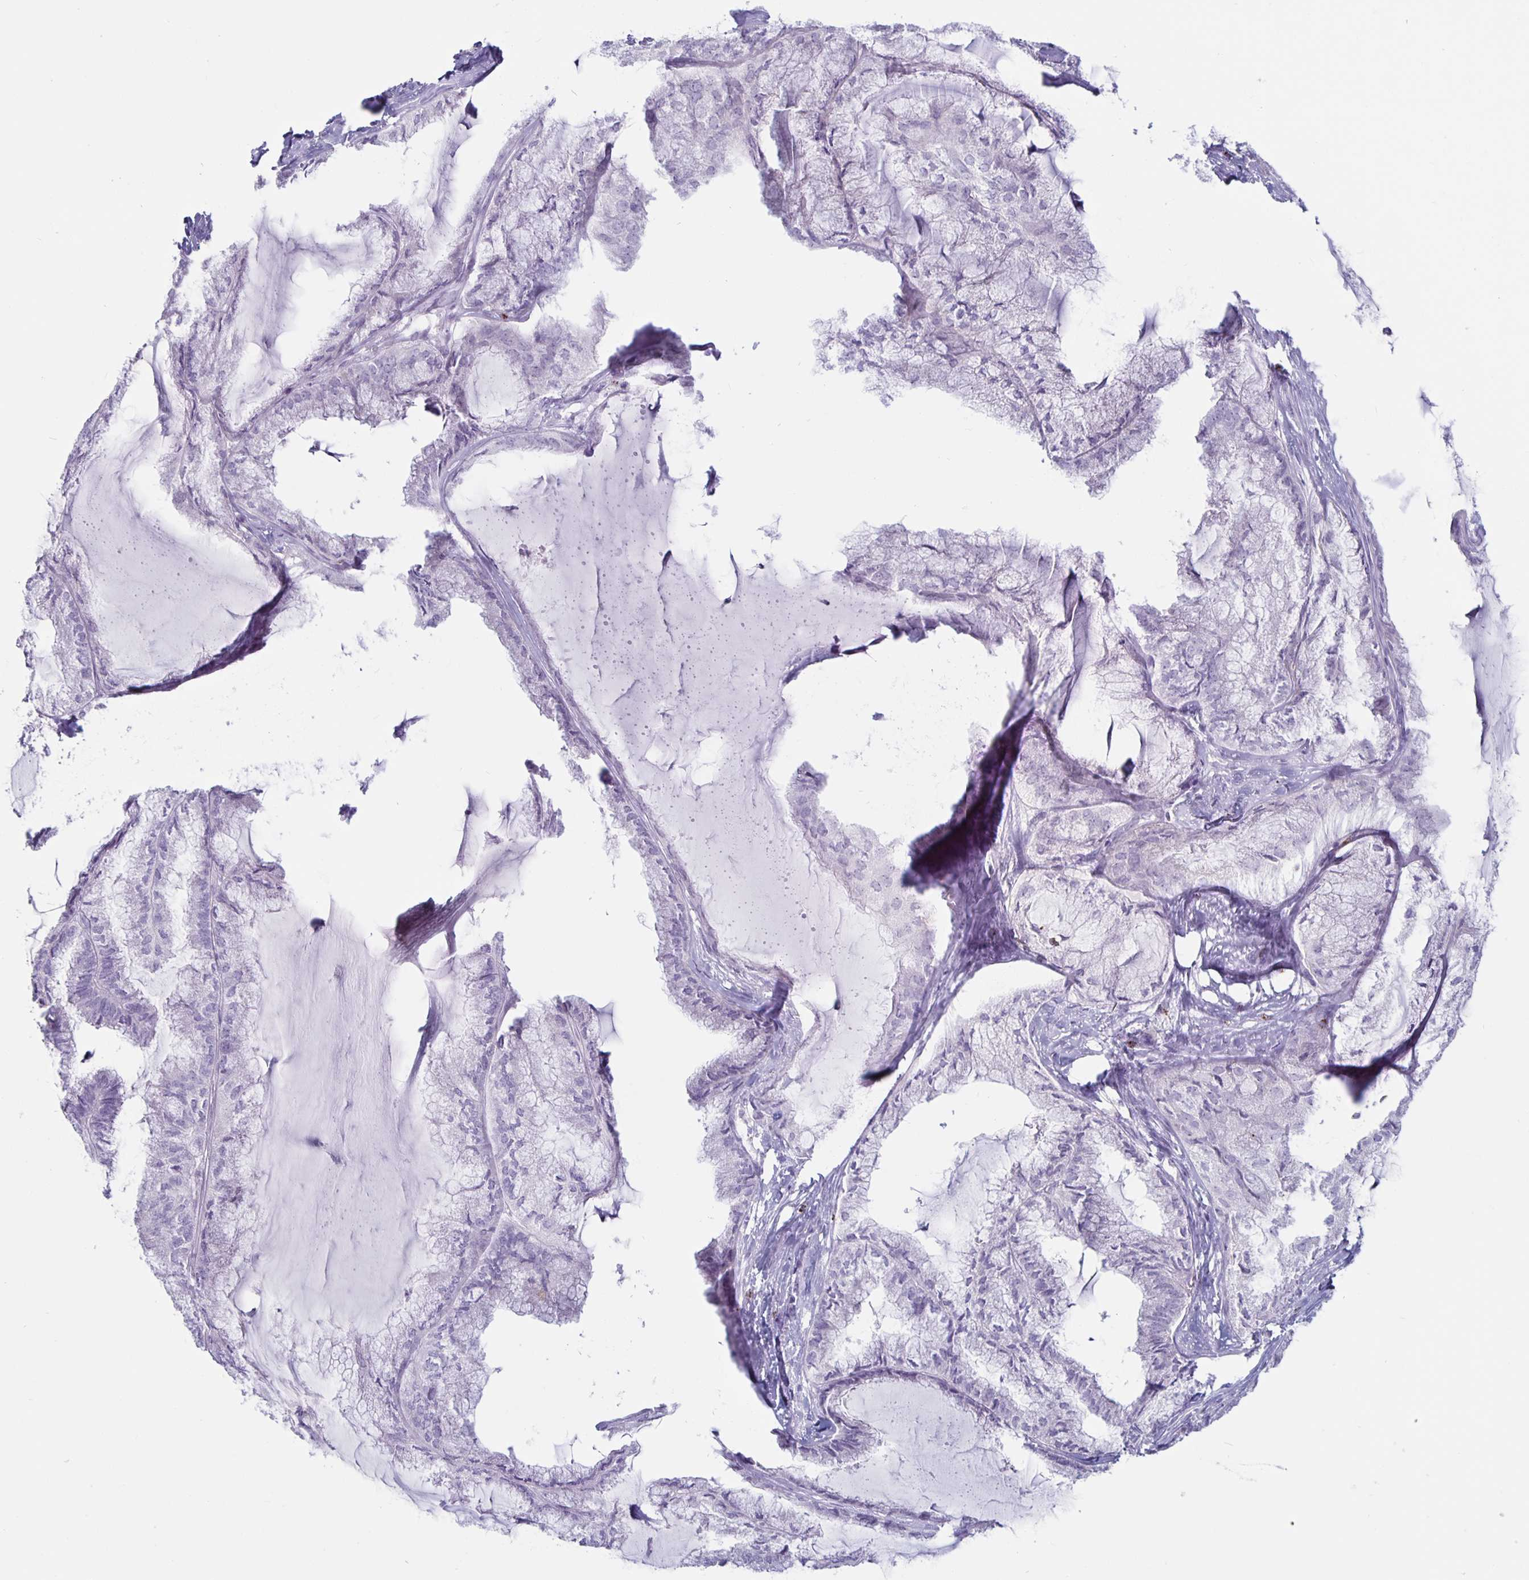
{"staining": {"intensity": "negative", "quantity": "none", "location": "none"}, "tissue": "endometrial cancer", "cell_type": "Tumor cells", "image_type": "cancer", "snomed": [{"axis": "morphology", "description": "Carcinoma, NOS"}, {"axis": "topography", "description": "Endometrium"}], "caption": "There is no significant staining in tumor cells of endometrial cancer.", "gene": "GZMK", "patient": {"sex": "female", "age": 62}}